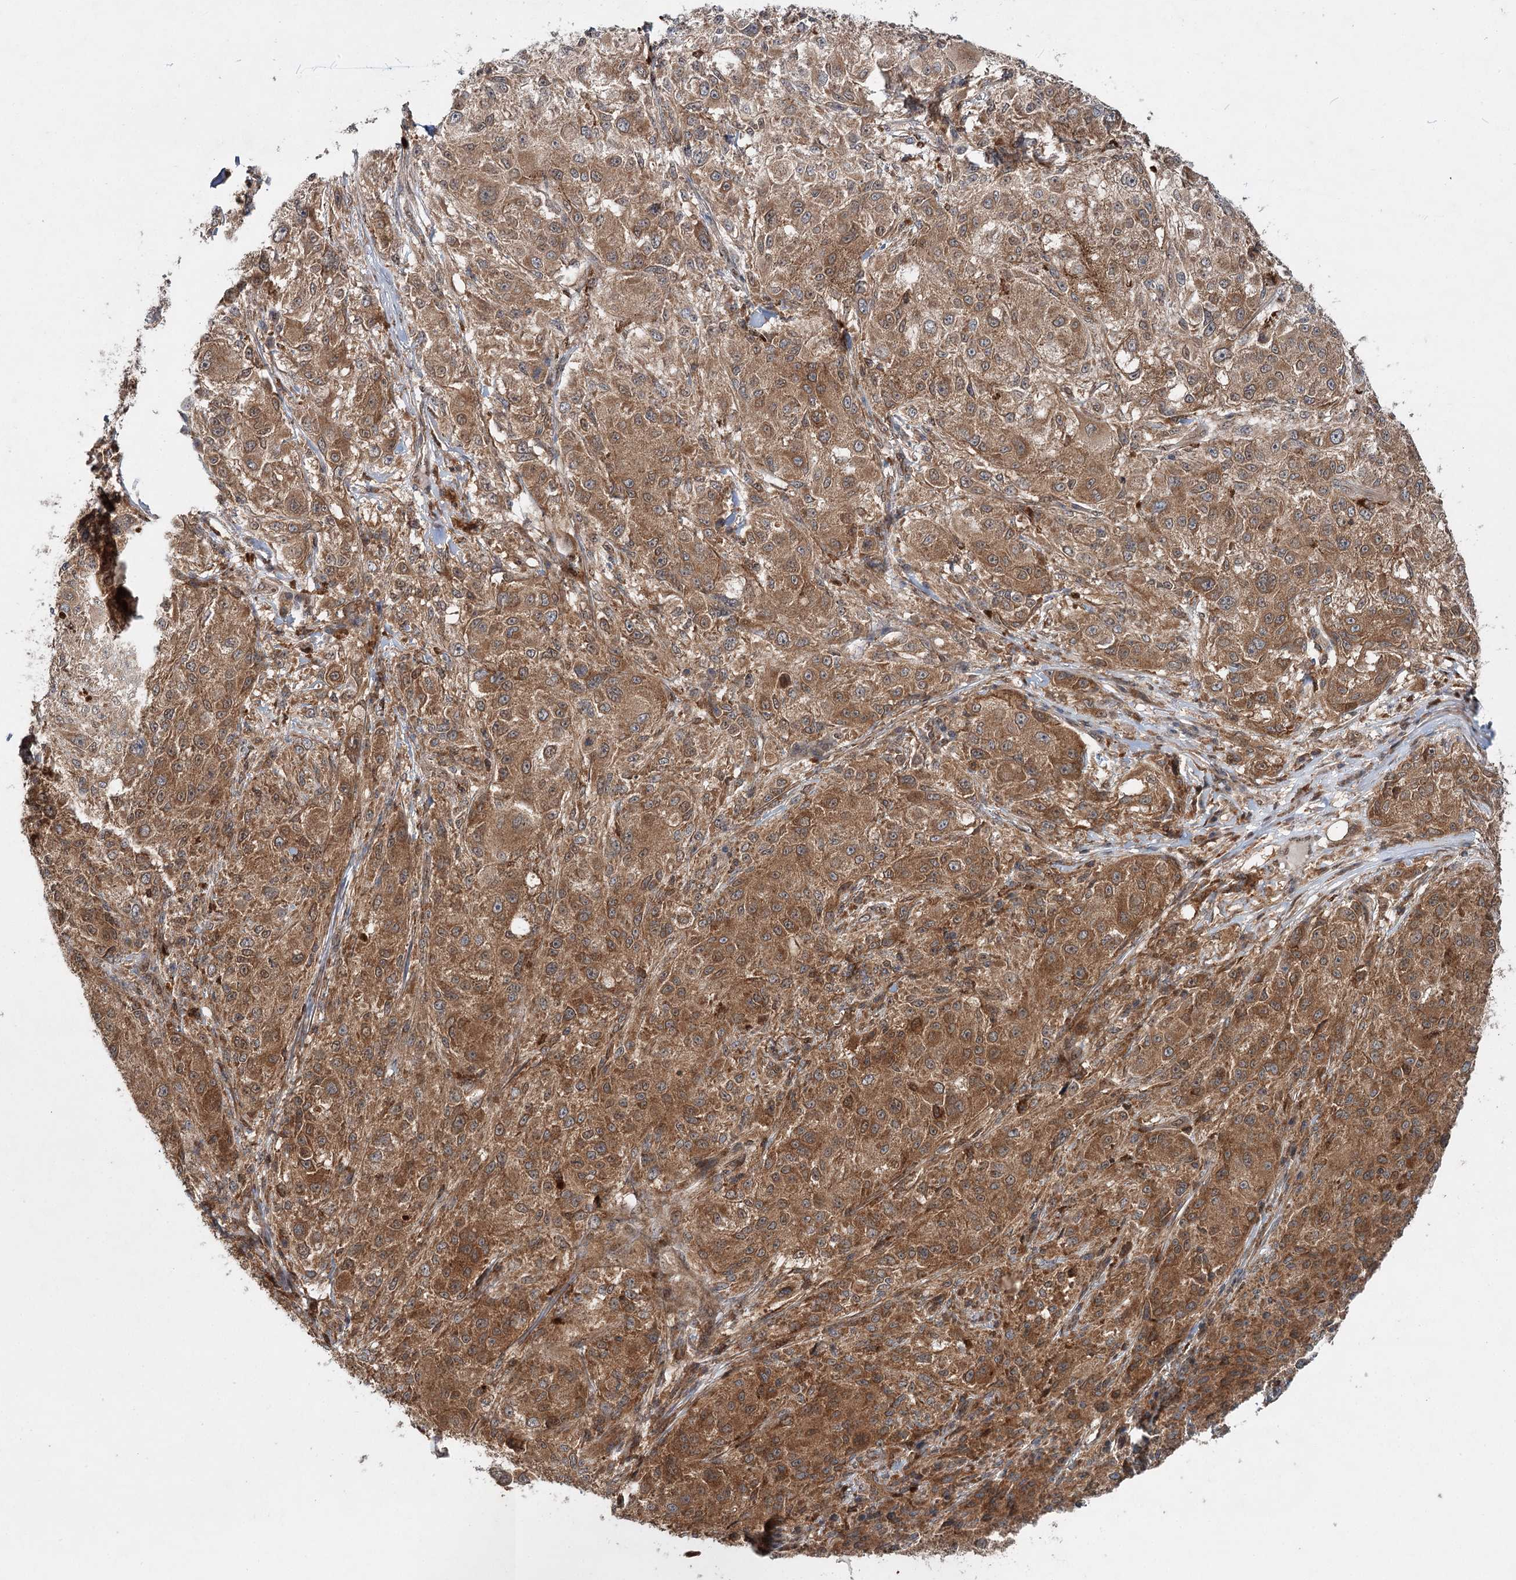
{"staining": {"intensity": "moderate", "quantity": ">75%", "location": "cytoplasmic/membranous"}, "tissue": "melanoma", "cell_type": "Tumor cells", "image_type": "cancer", "snomed": [{"axis": "morphology", "description": "Necrosis, NOS"}, {"axis": "morphology", "description": "Malignant melanoma, NOS"}, {"axis": "topography", "description": "Skin"}], "caption": "IHC (DAB) staining of human melanoma shows moderate cytoplasmic/membranous protein staining in approximately >75% of tumor cells.", "gene": "C12orf4", "patient": {"sex": "female", "age": 87}}